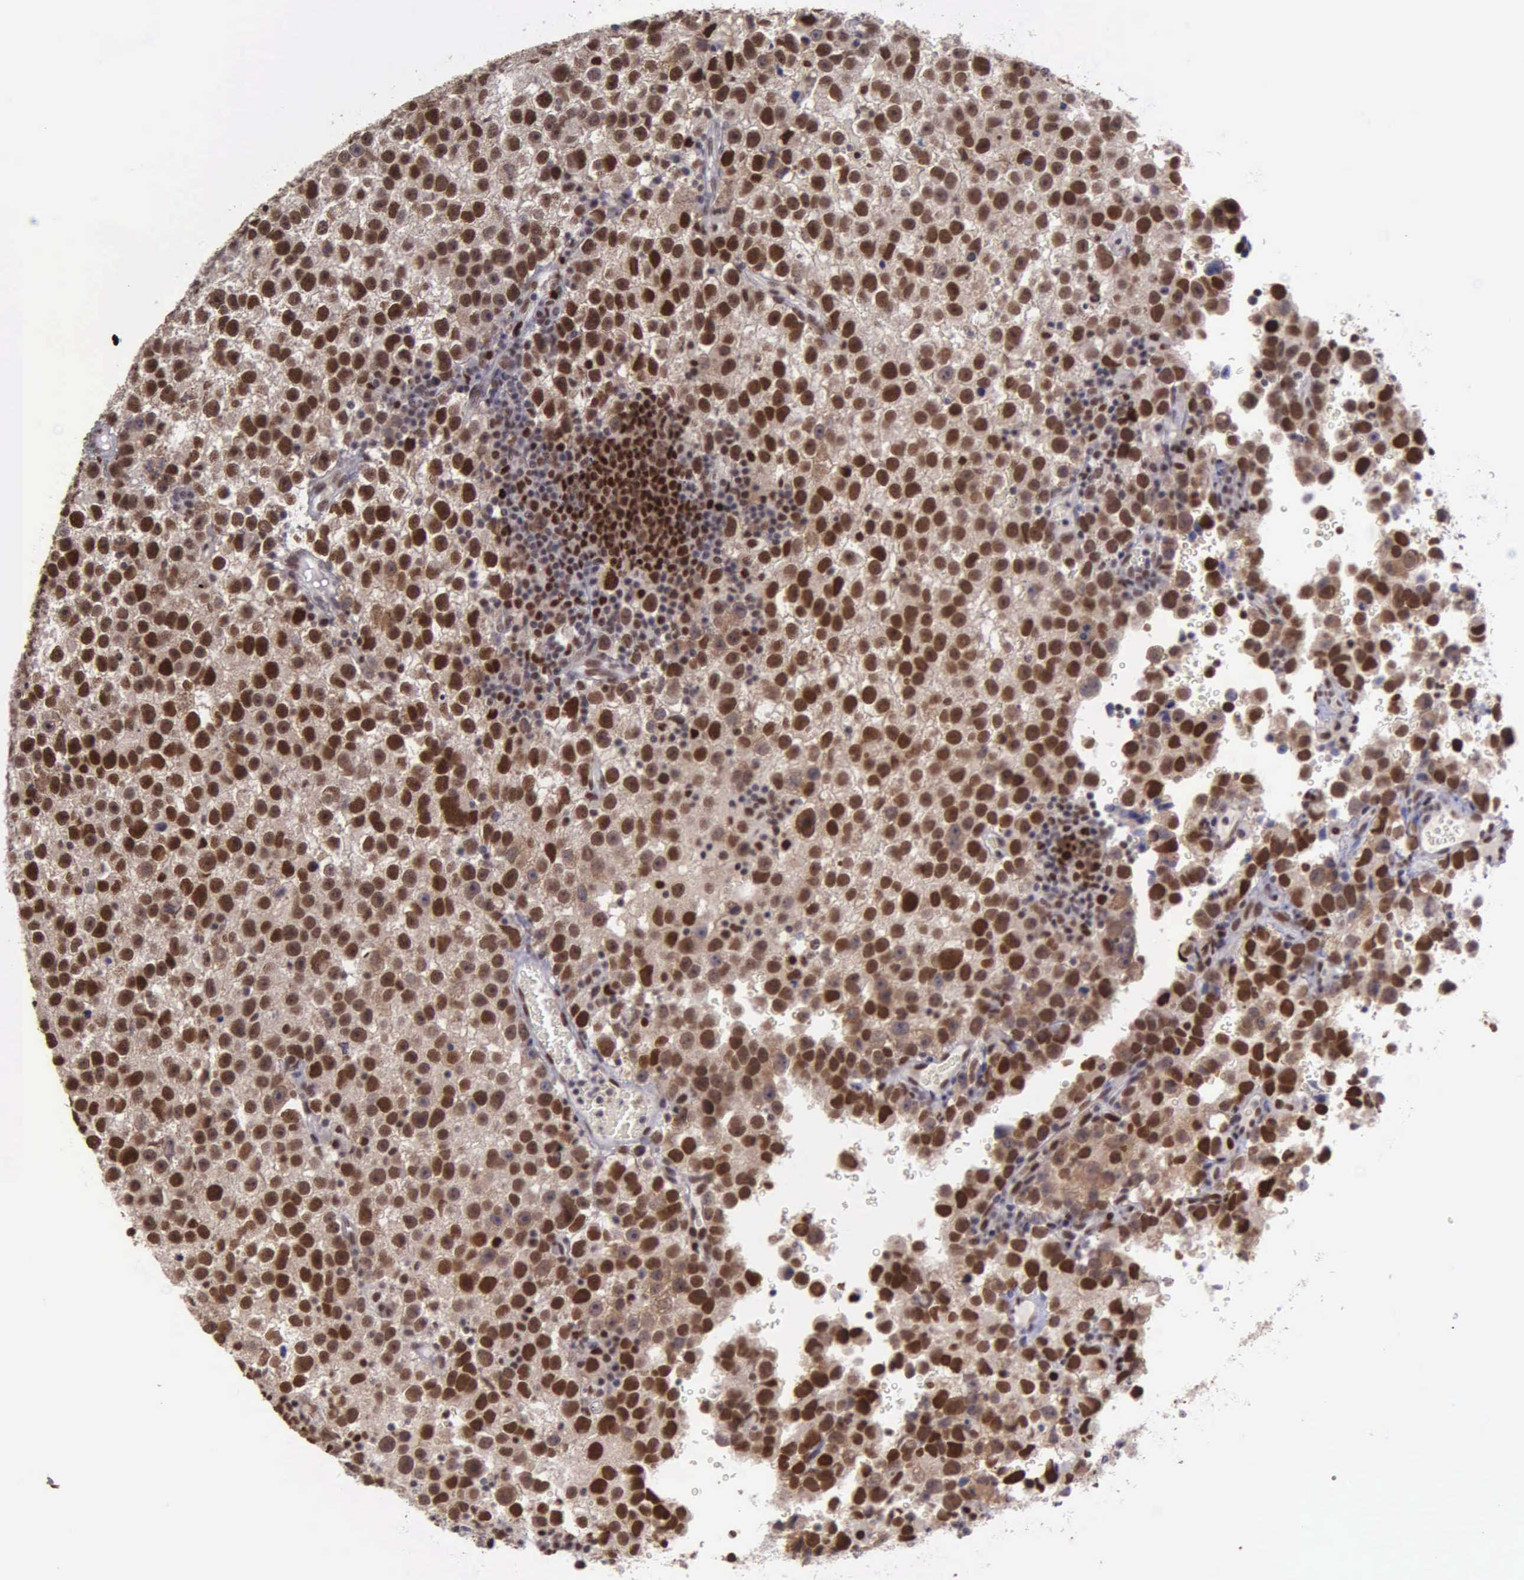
{"staining": {"intensity": "strong", "quantity": ">75%", "location": "cytoplasmic/membranous,nuclear"}, "tissue": "testis cancer", "cell_type": "Tumor cells", "image_type": "cancer", "snomed": [{"axis": "morphology", "description": "Seminoma, NOS"}, {"axis": "topography", "description": "Testis"}], "caption": "A high amount of strong cytoplasmic/membranous and nuclear staining is present in about >75% of tumor cells in testis seminoma tissue.", "gene": "UBR7", "patient": {"sex": "male", "age": 33}}